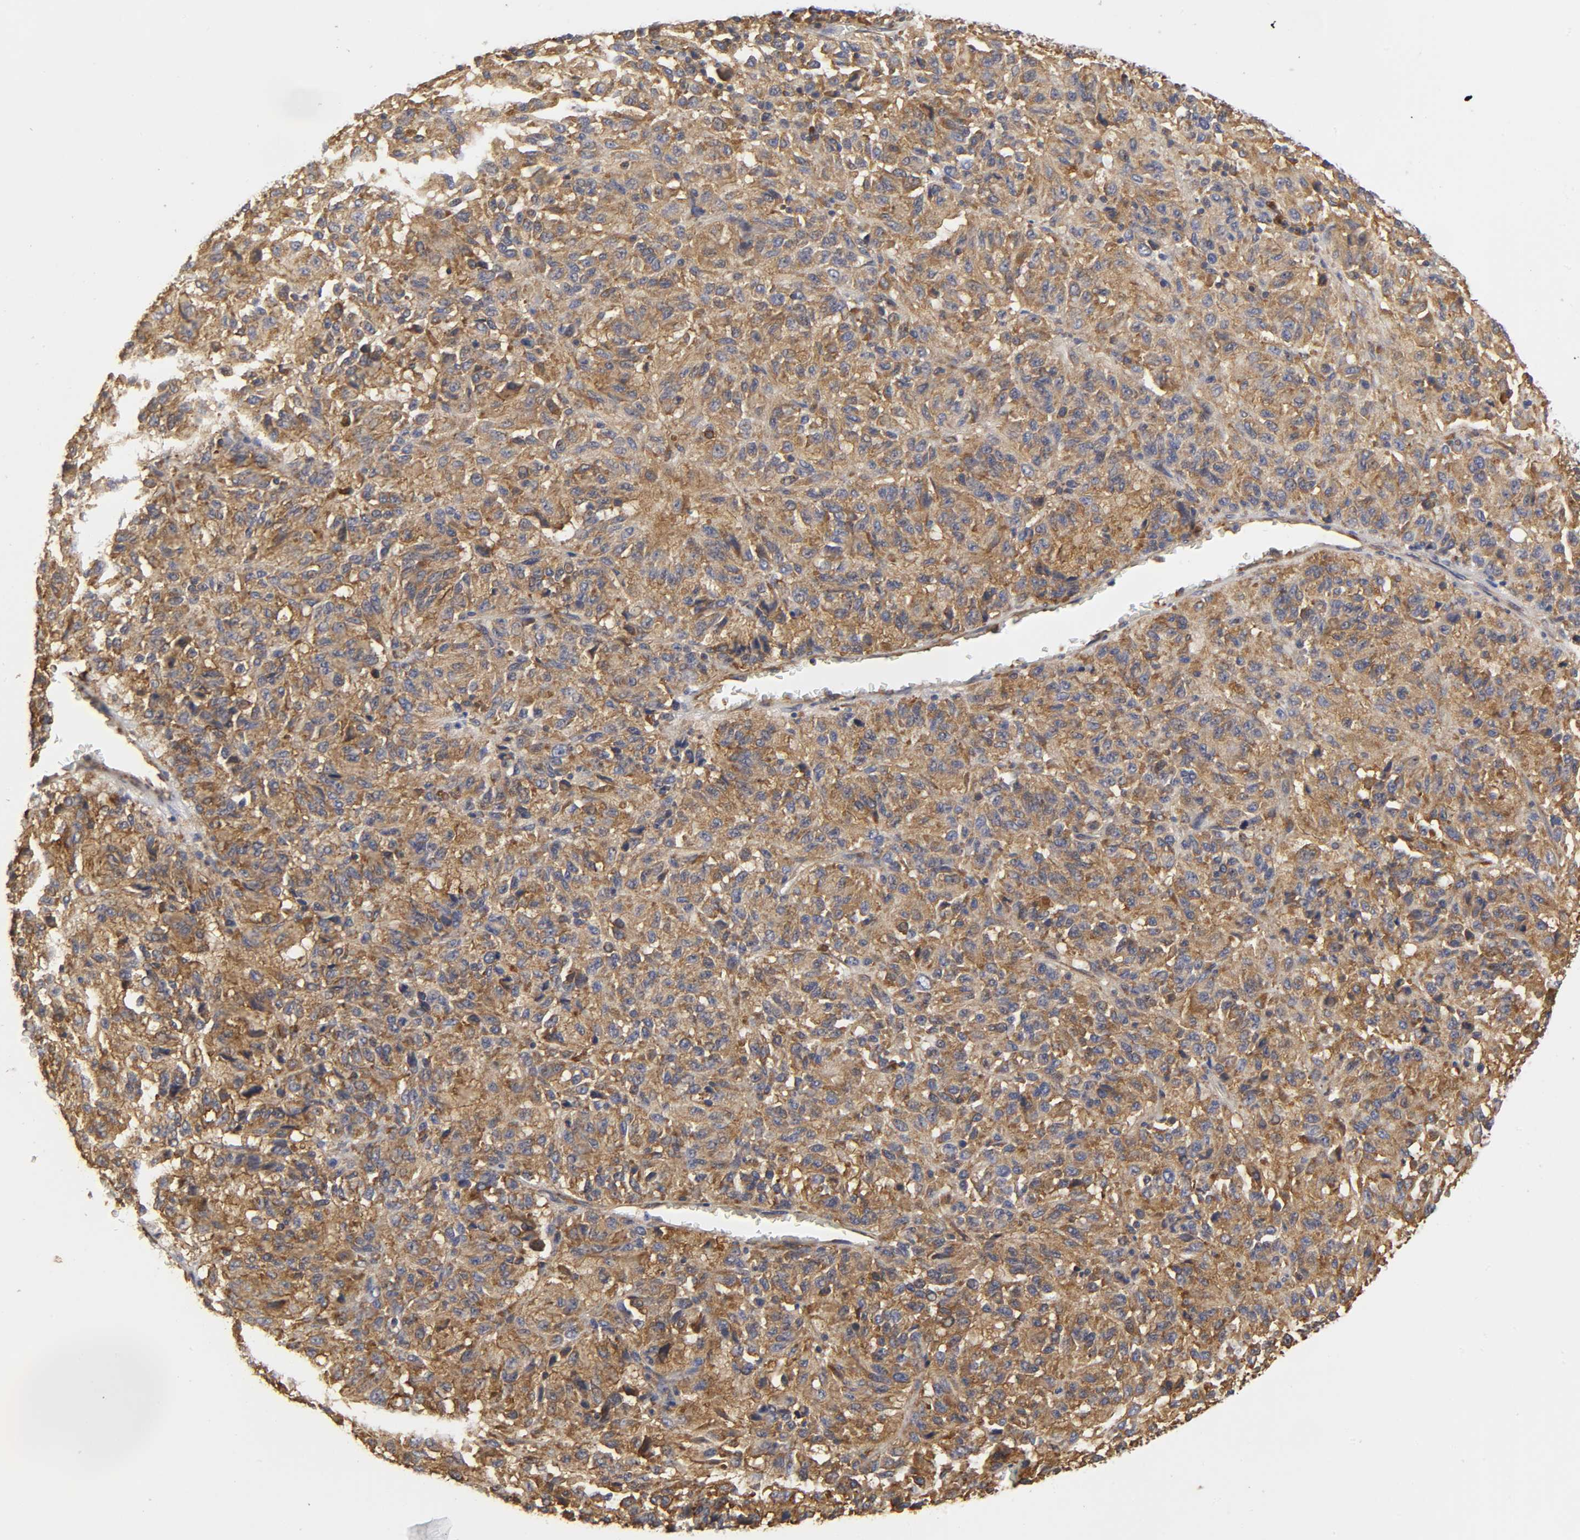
{"staining": {"intensity": "strong", "quantity": ">75%", "location": "cytoplasmic/membranous"}, "tissue": "melanoma", "cell_type": "Tumor cells", "image_type": "cancer", "snomed": [{"axis": "morphology", "description": "Malignant melanoma, Metastatic site"}, {"axis": "topography", "description": "Lung"}], "caption": "About >75% of tumor cells in melanoma demonstrate strong cytoplasmic/membranous protein positivity as visualized by brown immunohistochemical staining.", "gene": "RPL14", "patient": {"sex": "male", "age": 64}}